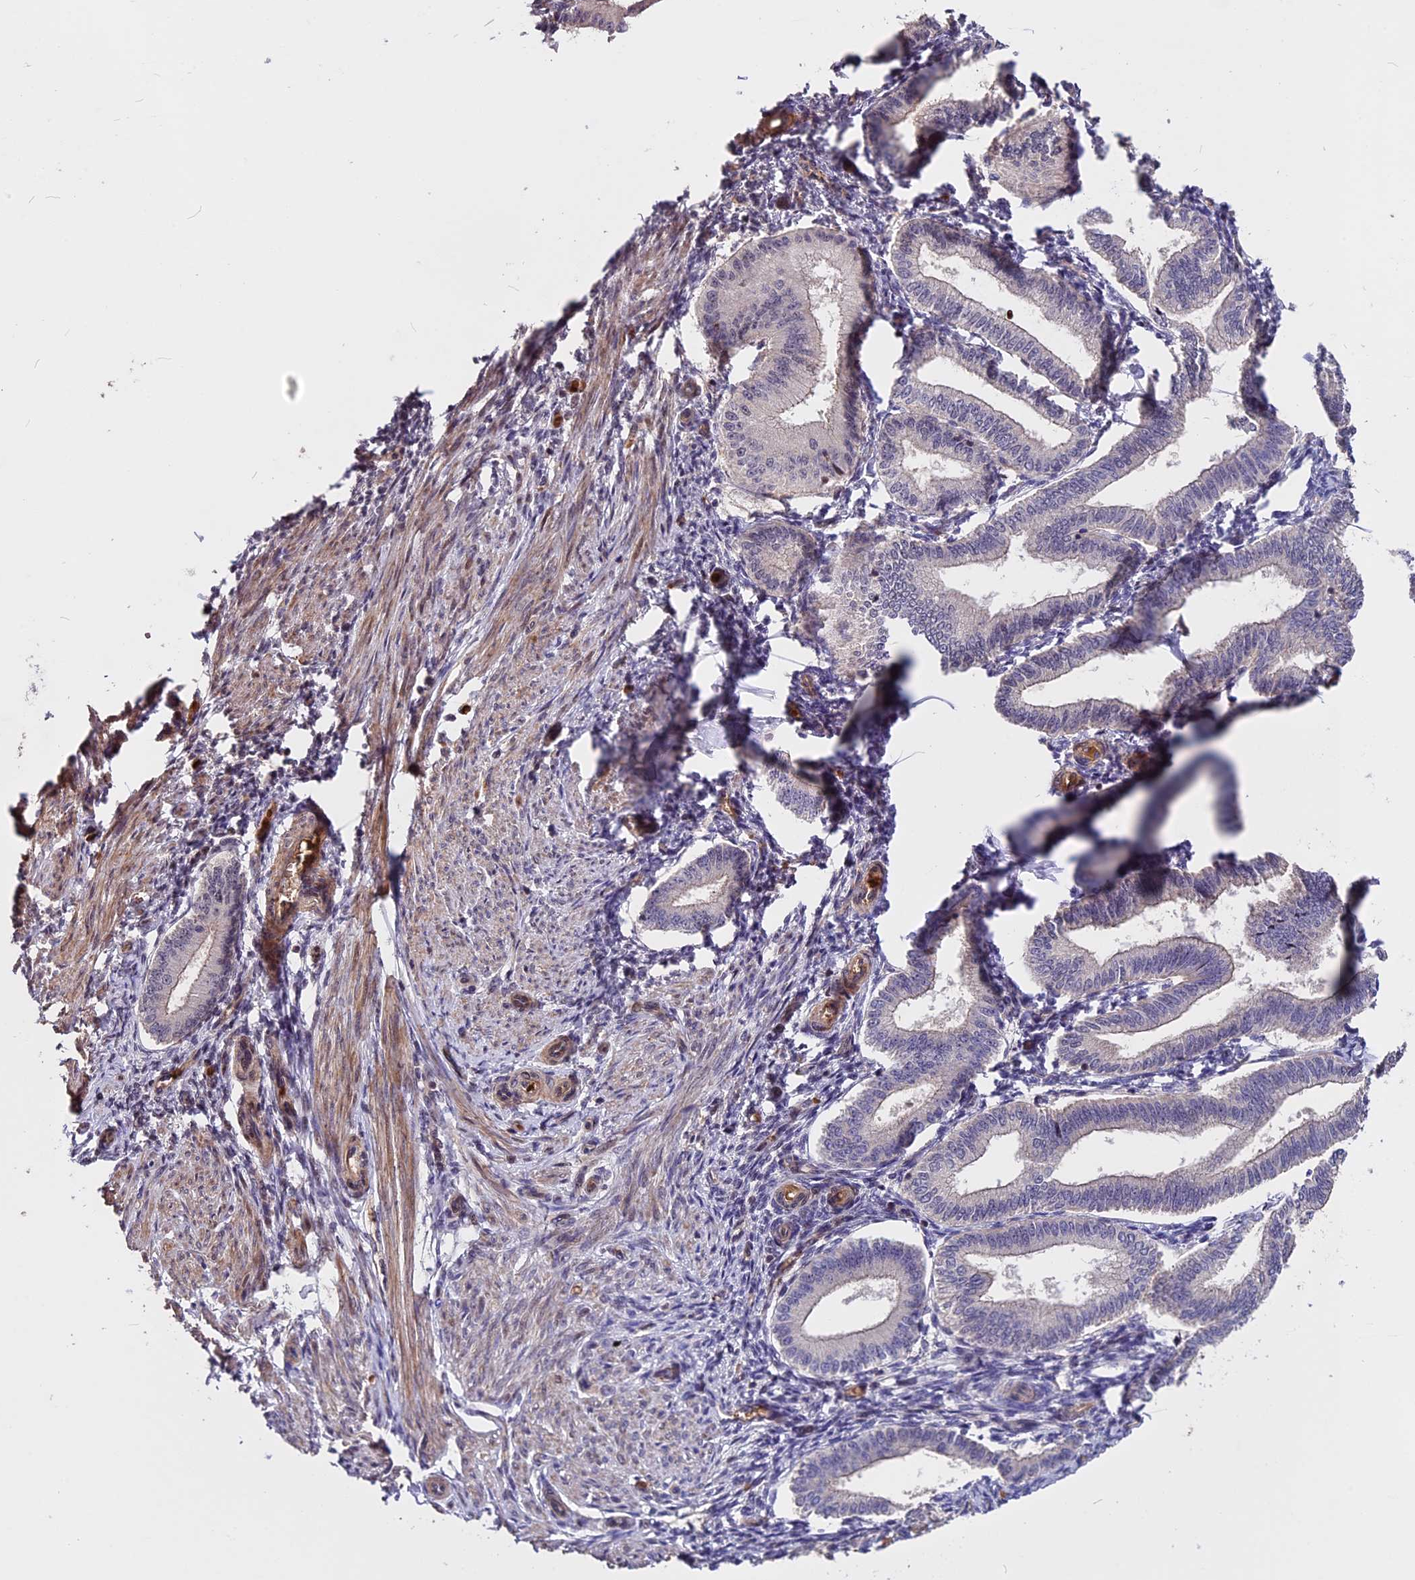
{"staining": {"intensity": "negative", "quantity": "none", "location": "none"}, "tissue": "endometrium", "cell_type": "Cells in endometrial stroma", "image_type": "normal", "snomed": [{"axis": "morphology", "description": "Normal tissue, NOS"}, {"axis": "topography", "description": "Endometrium"}], "caption": "Immunohistochemistry (IHC) of normal endometrium exhibits no expression in cells in endometrial stroma.", "gene": "ZC3H10", "patient": {"sex": "female", "age": 39}}